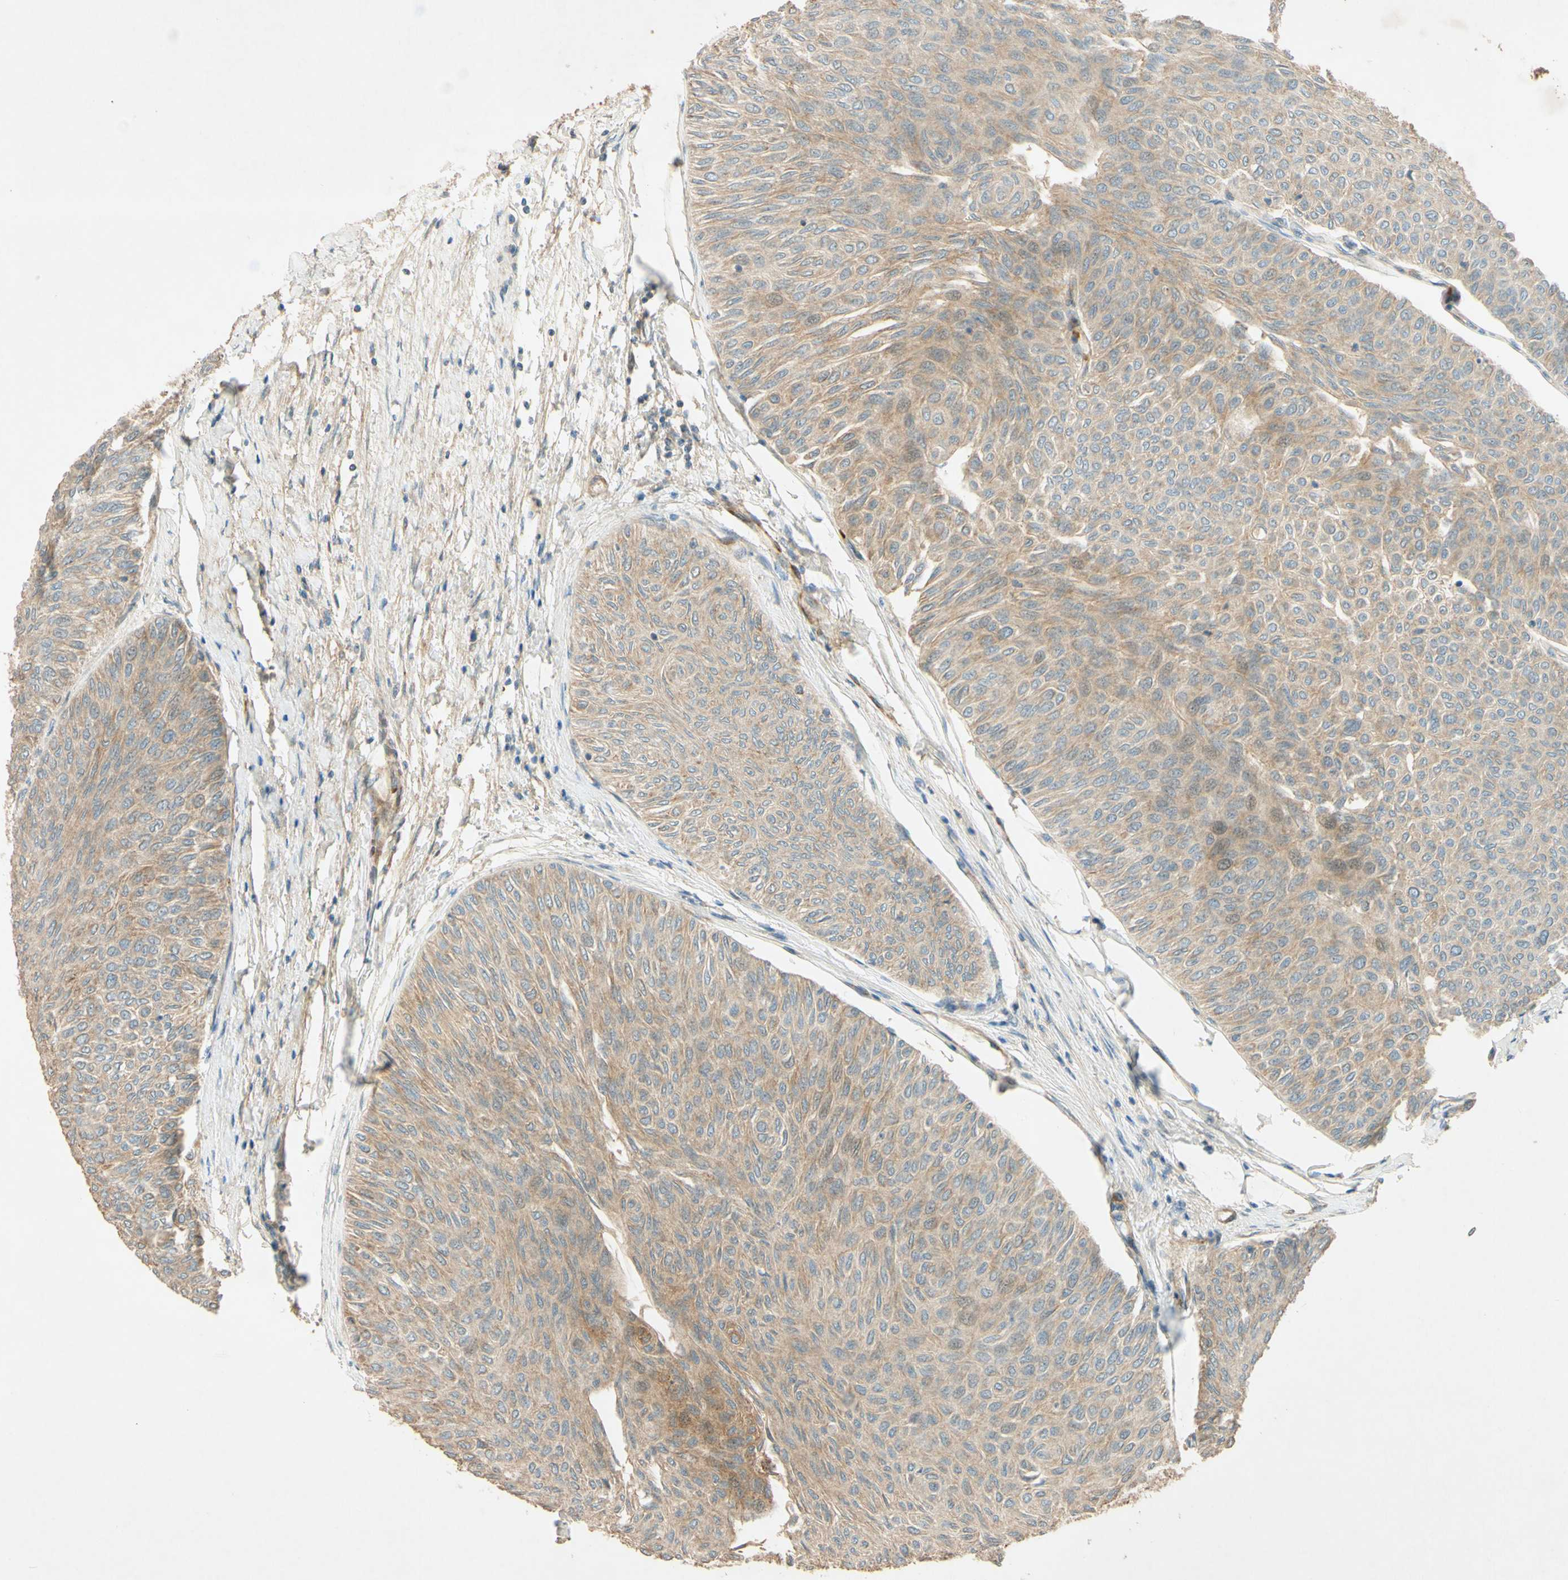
{"staining": {"intensity": "moderate", "quantity": ">75%", "location": "cytoplasmic/membranous"}, "tissue": "urothelial cancer", "cell_type": "Tumor cells", "image_type": "cancer", "snomed": [{"axis": "morphology", "description": "Urothelial carcinoma, Low grade"}, {"axis": "topography", "description": "Urinary bladder"}], "caption": "A histopathology image of human urothelial cancer stained for a protein demonstrates moderate cytoplasmic/membranous brown staining in tumor cells. (brown staining indicates protein expression, while blue staining denotes nuclei).", "gene": "ADAM17", "patient": {"sex": "male", "age": 78}}